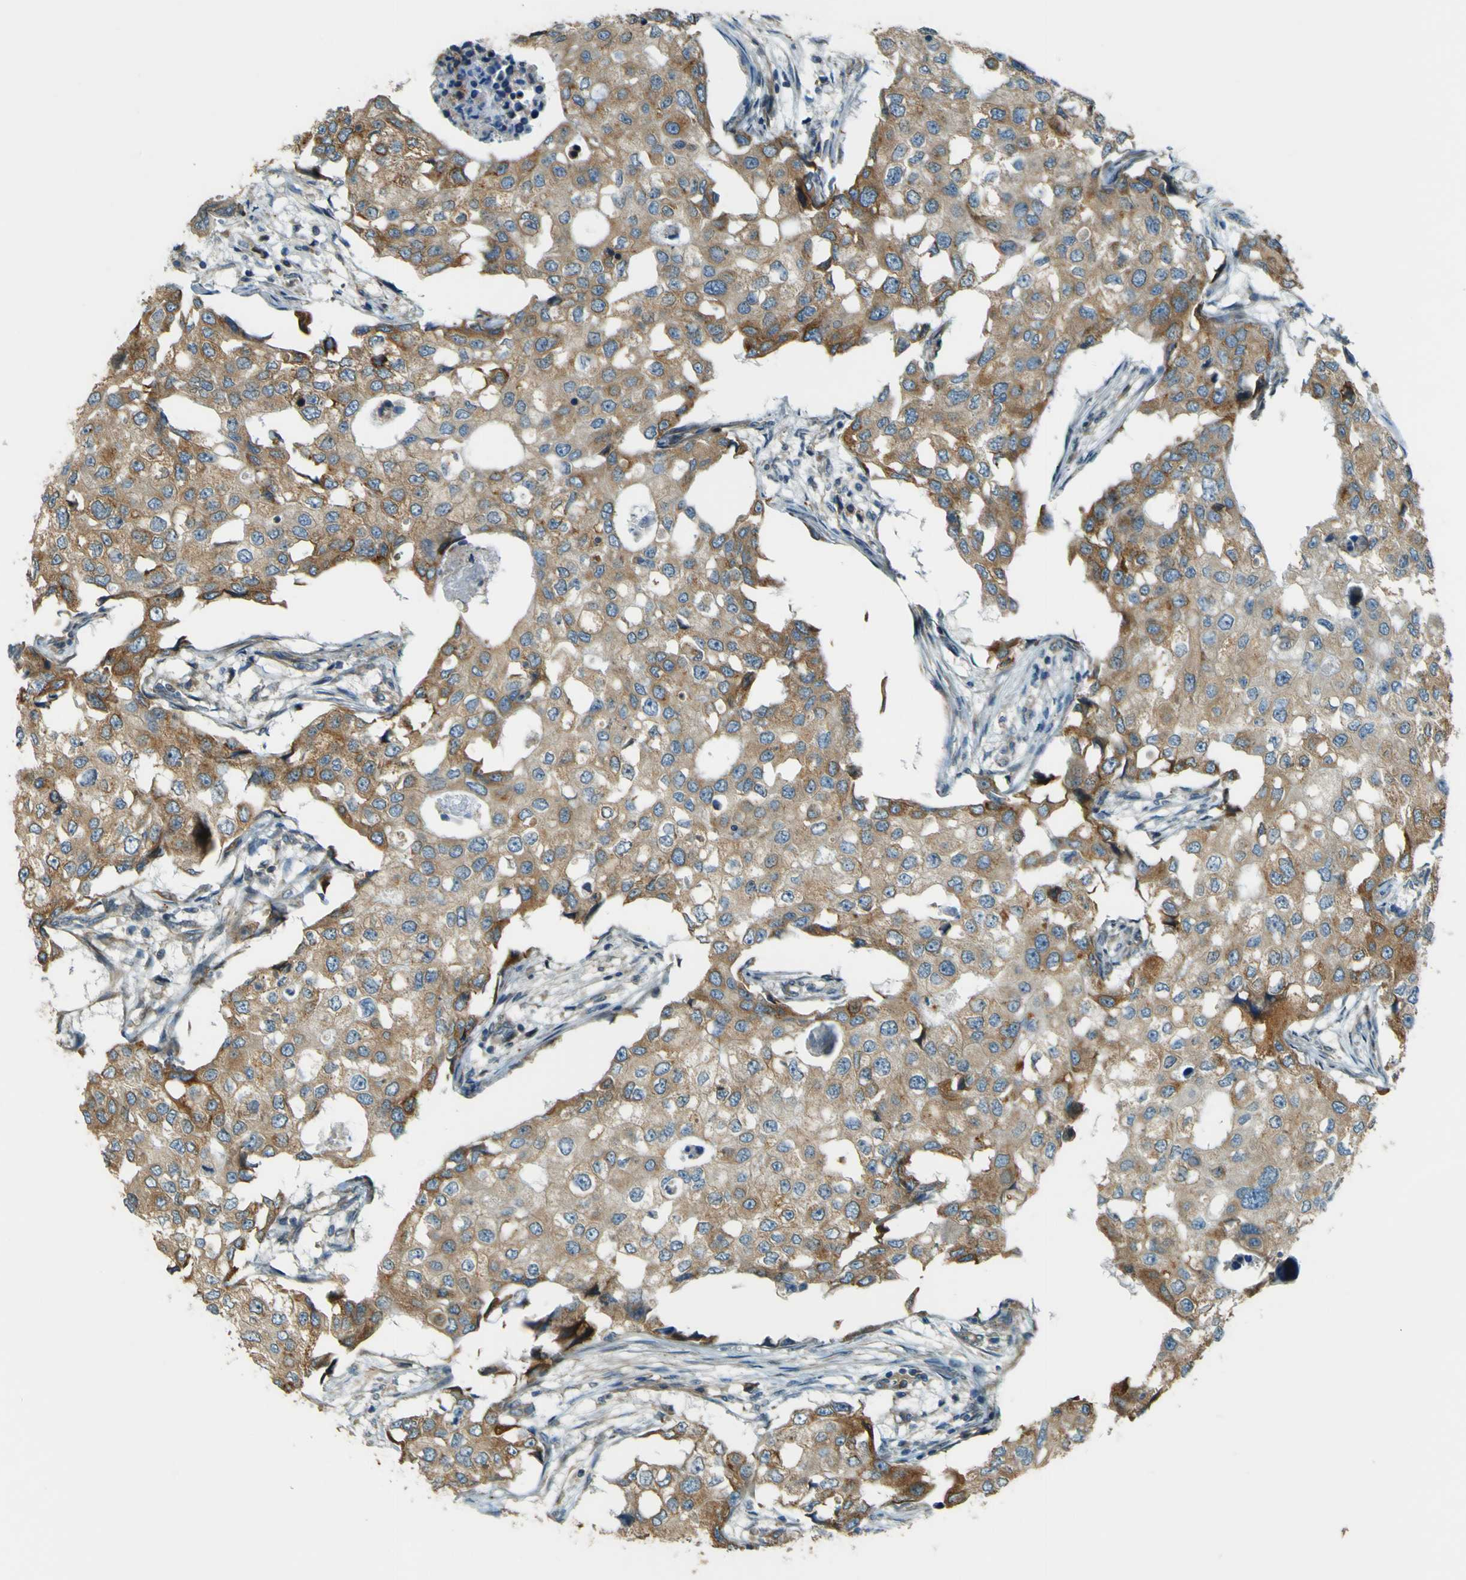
{"staining": {"intensity": "strong", "quantity": ">75%", "location": "cytoplasmic/membranous"}, "tissue": "breast cancer", "cell_type": "Tumor cells", "image_type": "cancer", "snomed": [{"axis": "morphology", "description": "Duct carcinoma"}, {"axis": "topography", "description": "Breast"}], "caption": "Immunohistochemistry (IHC) staining of breast invasive ductal carcinoma, which shows high levels of strong cytoplasmic/membranous staining in approximately >75% of tumor cells indicating strong cytoplasmic/membranous protein expression. The staining was performed using DAB (3,3'-diaminobenzidine) (brown) for protein detection and nuclei were counterstained in hematoxylin (blue).", "gene": "LPCAT1", "patient": {"sex": "female", "age": 27}}